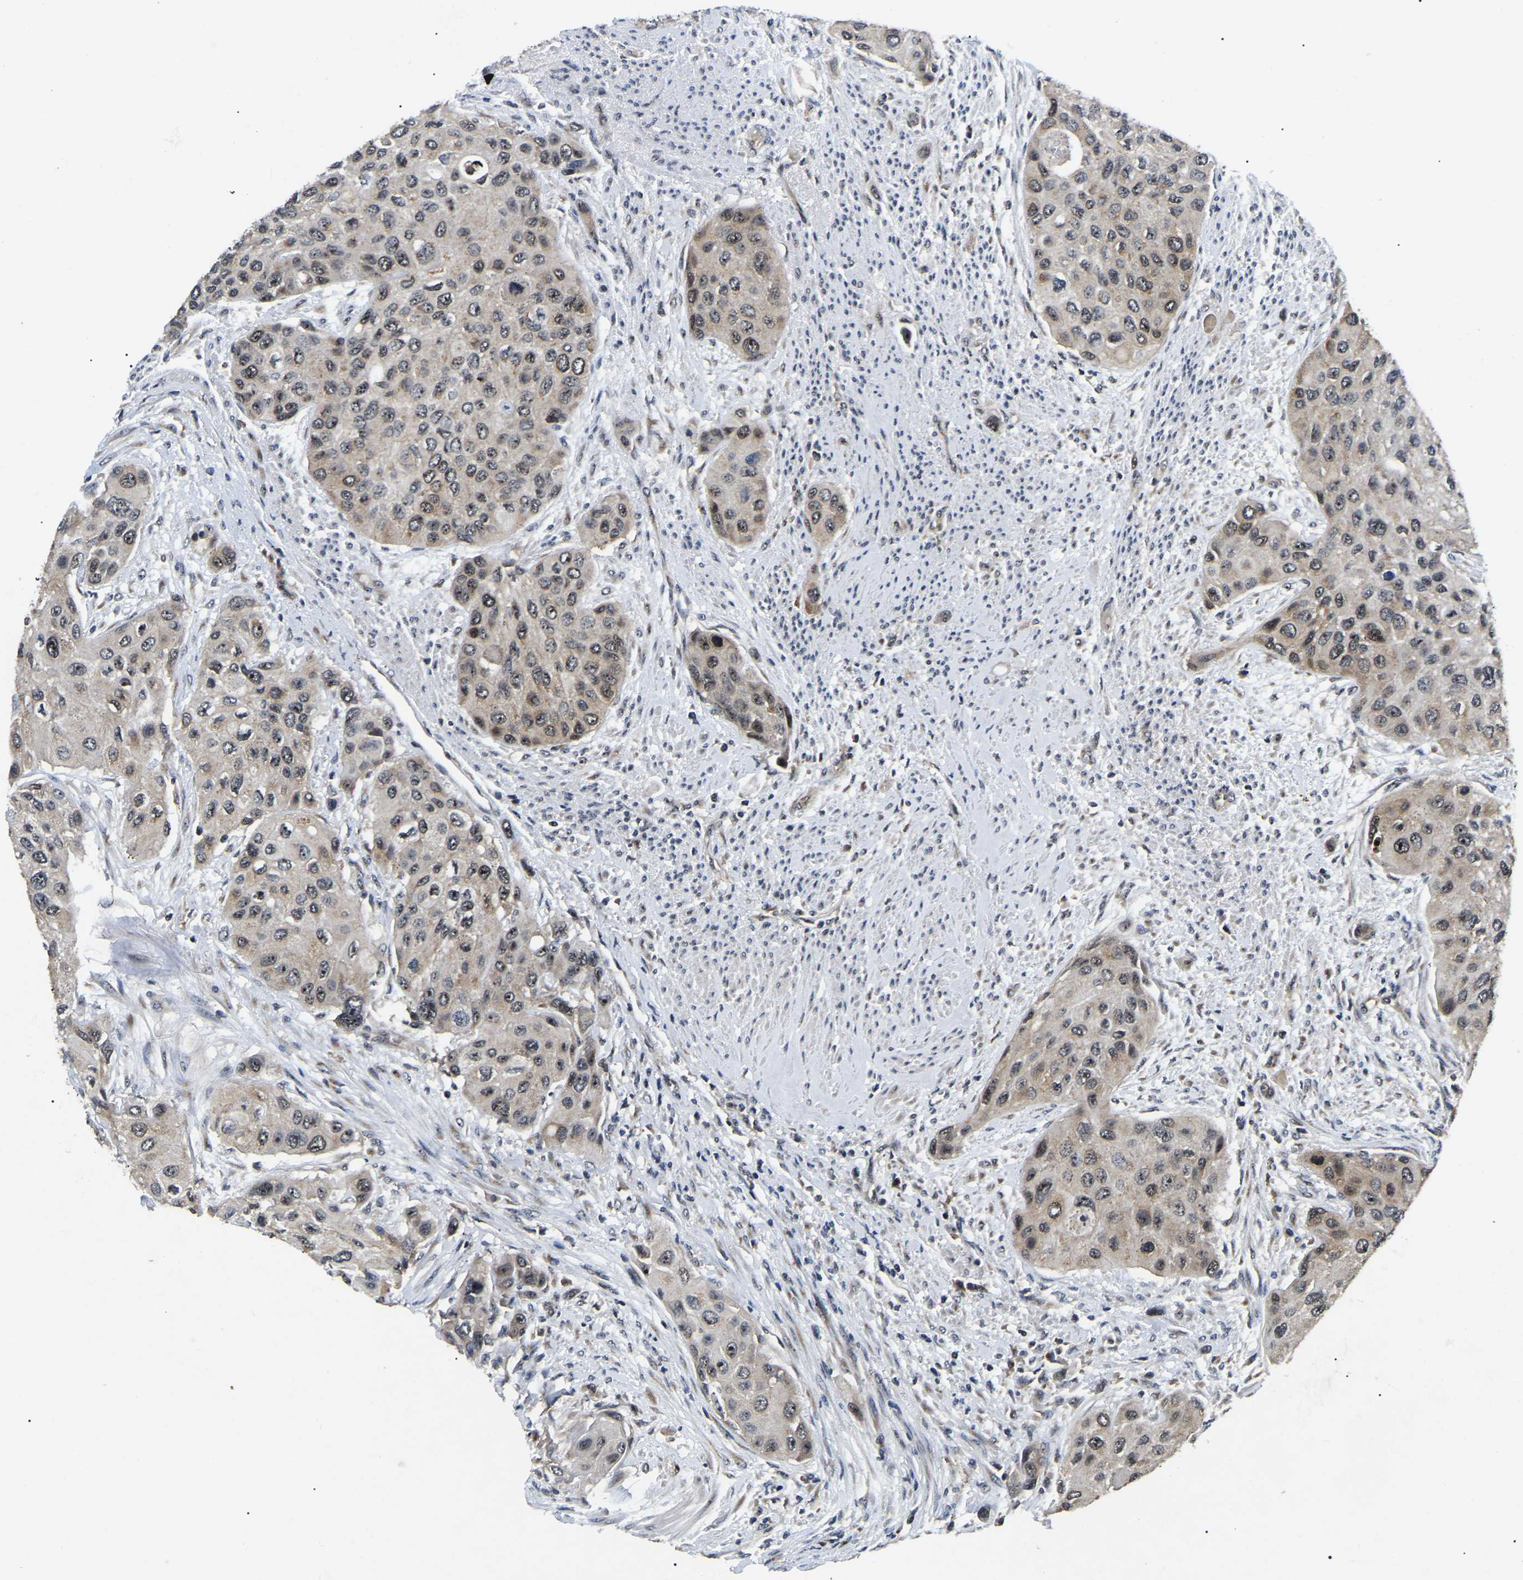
{"staining": {"intensity": "moderate", "quantity": "<25%", "location": "nuclear"}, "tissue": "urothelial cancer", "cell_type": "Tumor cells", "image_type": "cancer", "snomed": [{"axis": "morphology", "description": "Urothelial carcinoma, High grade"}, {"axis": "topography", "description": "Urinary bladder"}], "caption": "Moderate nuclear expression is appreciated in about <25% of tumor cells in high-grade urothelial carcinoma. The staining was performed using DAB, with brown indicating positive protein expression. Nuclei are stained blue with hematoxylin.", "gene": "RBM28", "patient": {"sex": "female", "age": 56}}